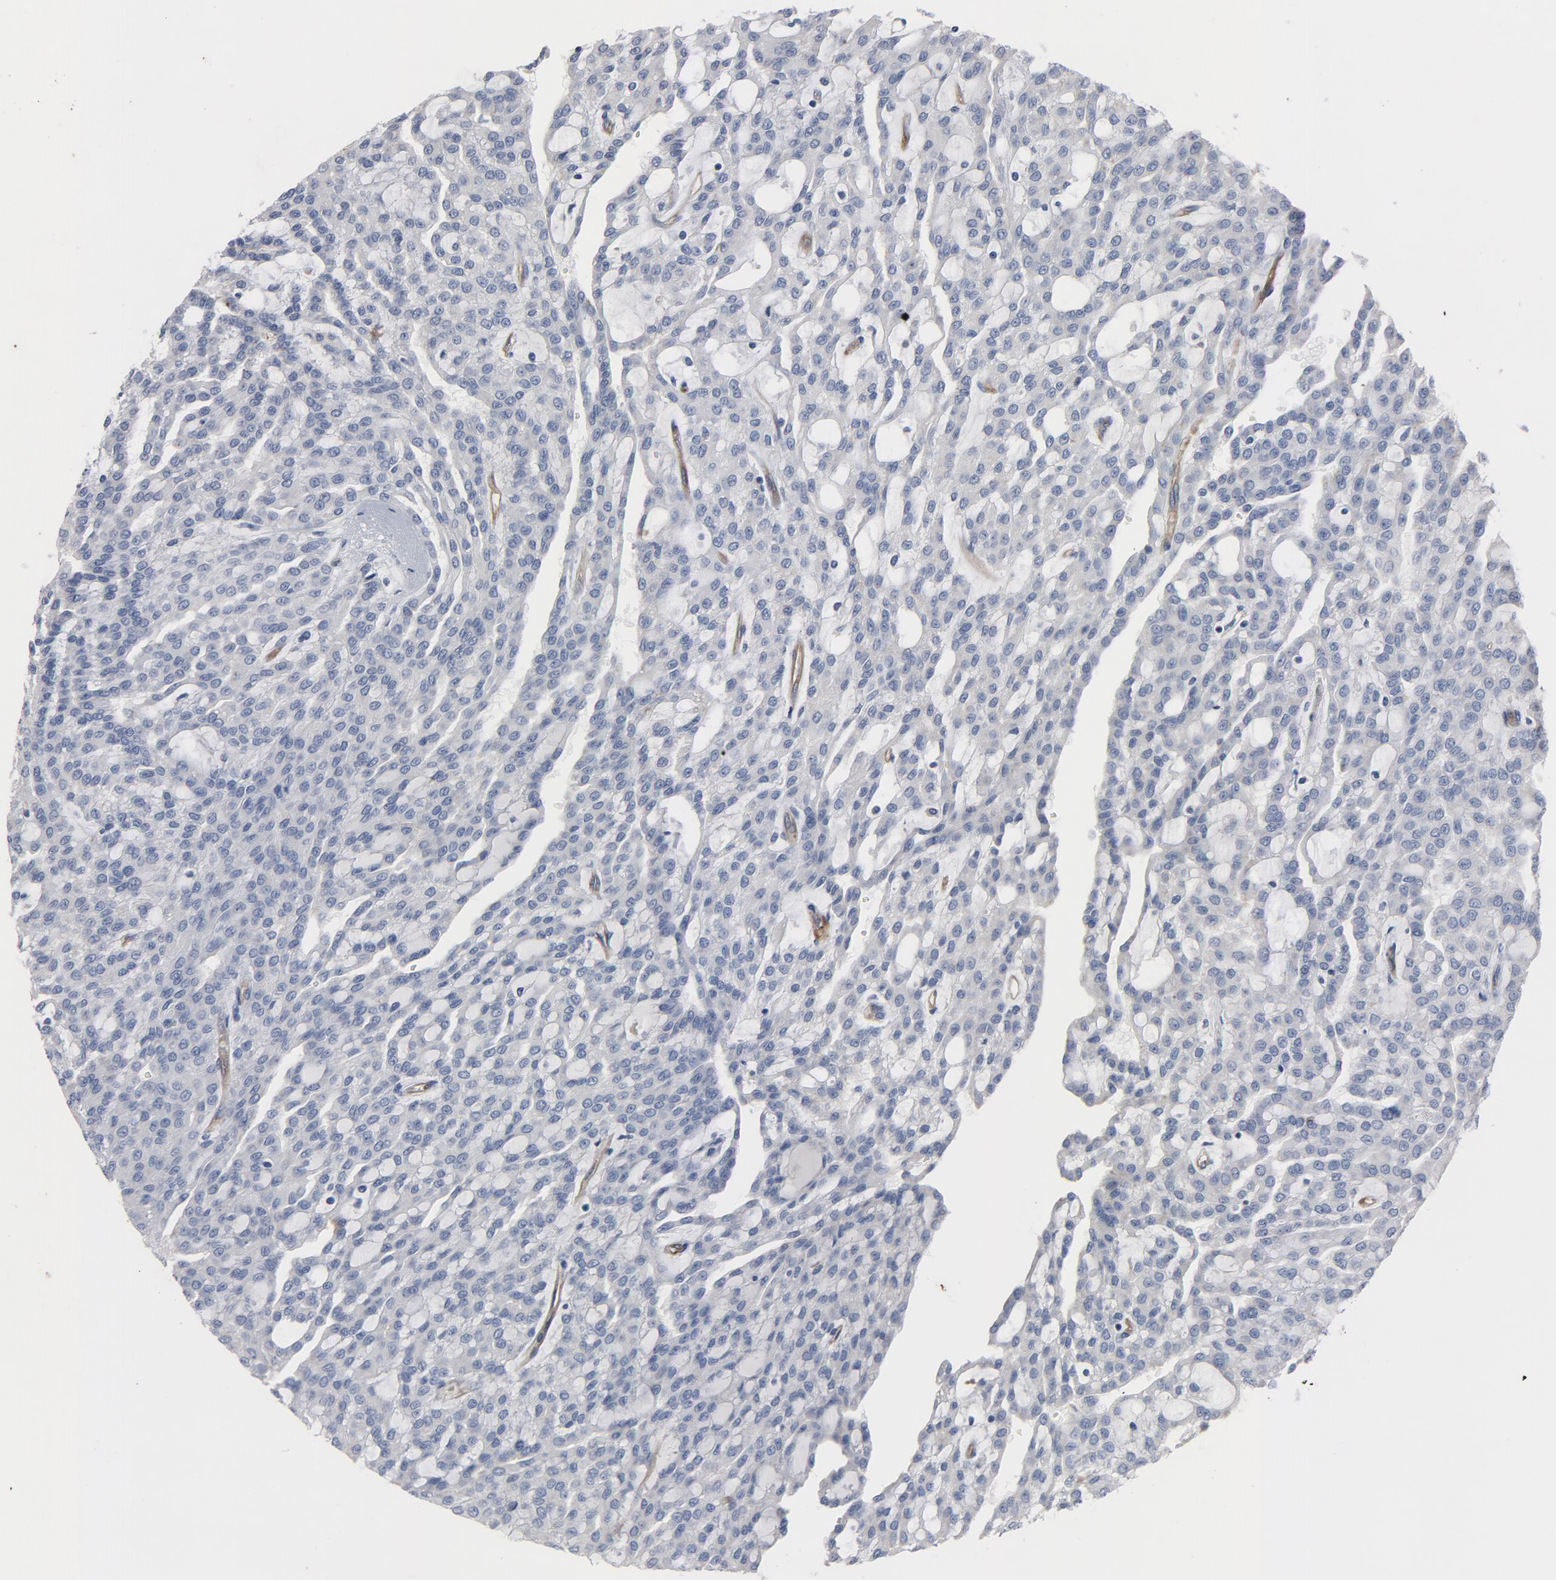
{"staining": {"intensity": "negative", "quantity": "none", "location": "none"}, "tissue": "renal cancer", "cell_type": "Tumor cells", "image_type": "cancer", "snomed": [{"axis": "morphology", "description": "Adenocarcinoma, NOS"}, {"axis": "topography", "description": "Kidney"}], "caption": "High magnification brightfield microscopy of renal adenocarcinoma stained with DAB (brown) and counterstained with hematoxylin (blue): tumor cells show no significant expression.", "gene": "KDR", "patient": {"sex": "male", "age": 63}}